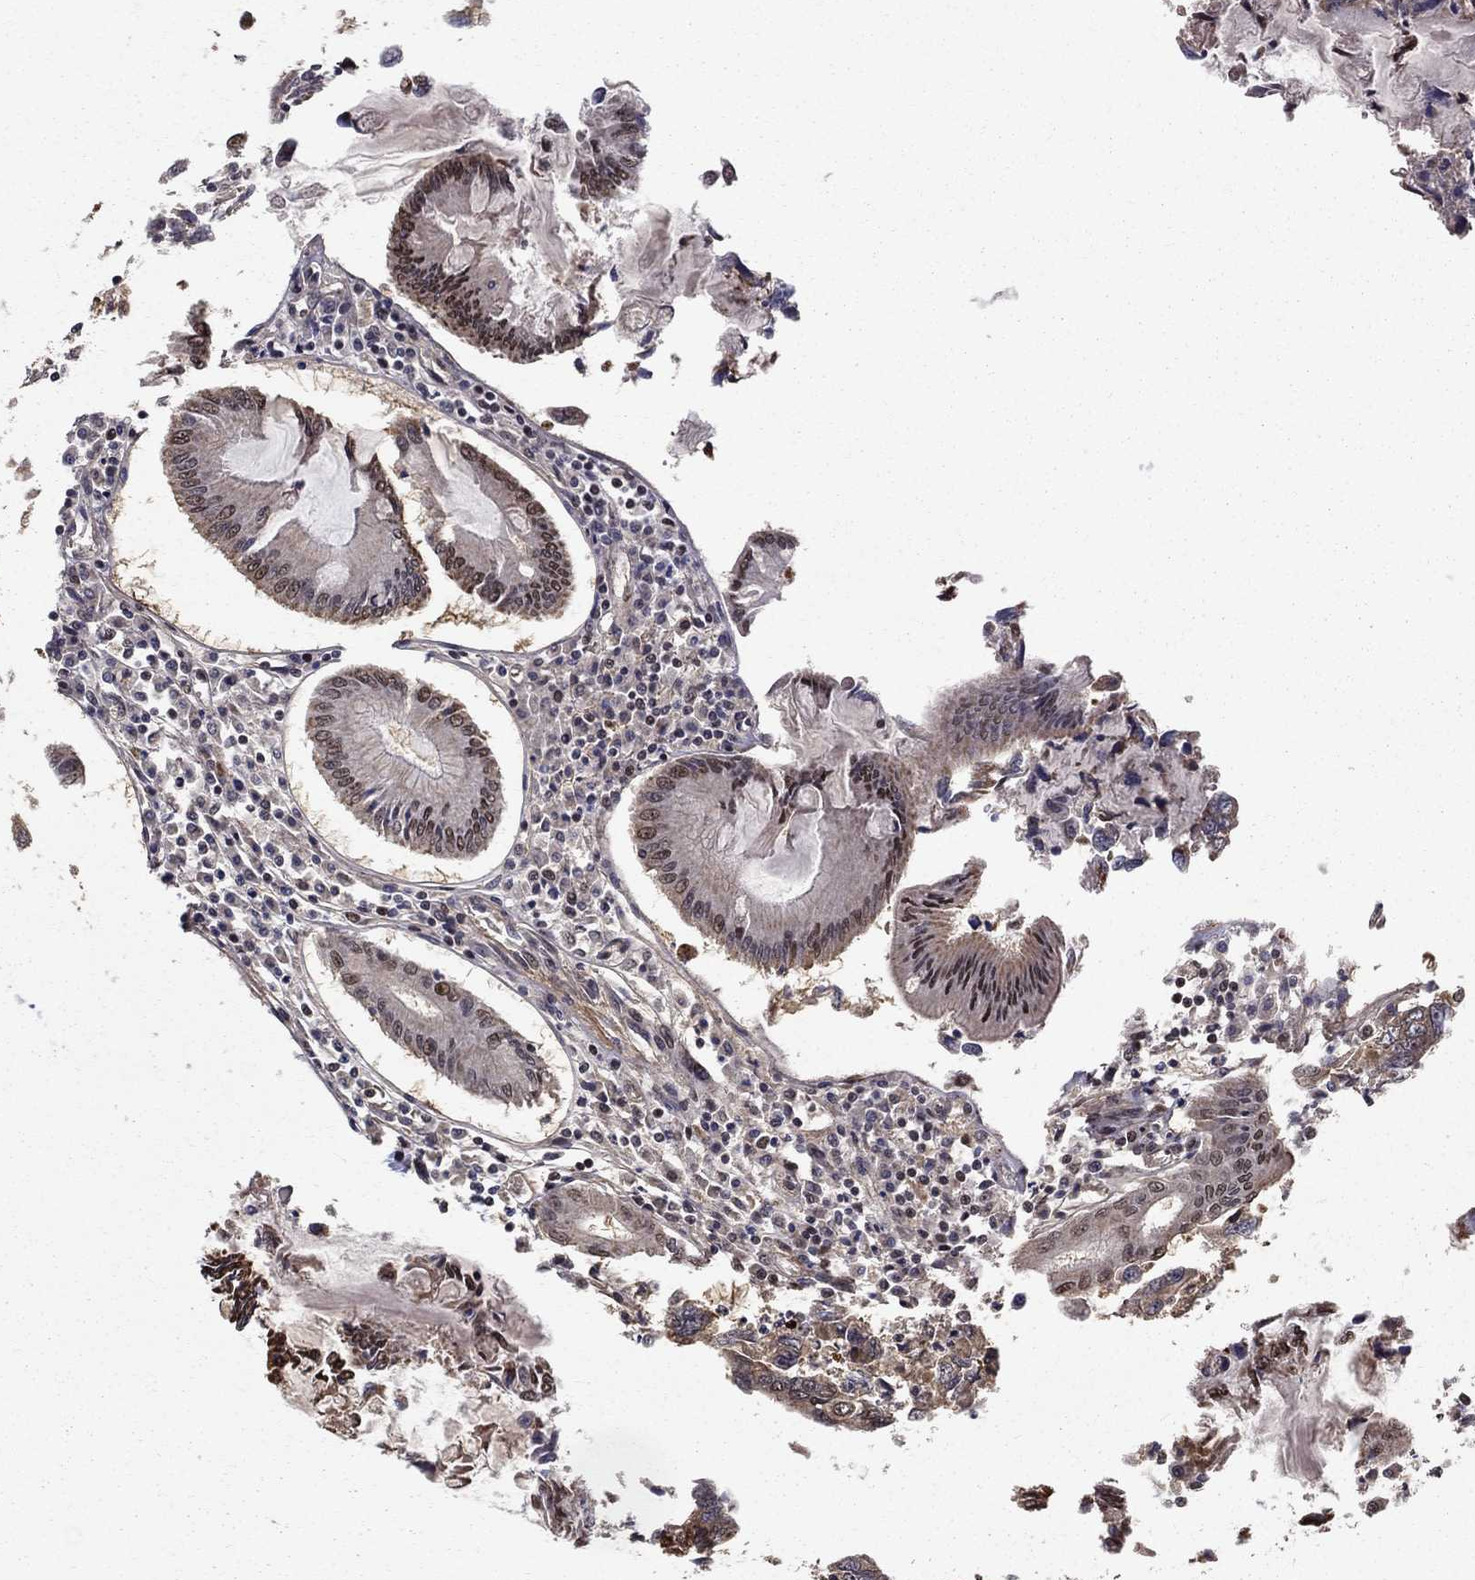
{"staining": {"intensity": "moderate", "quantity": "<25%", "location": "cytoplasmic/membranous"}, "tissue": "colorectal cancer", "cell_type": "Tumor cells", "image_type": "cancer", "snomed": [{"axis": "morphology", "description": "Adenocarcinoma, NOS"}, {"axis": "topography", "description": "Colon"}], "caption": "Protein analysis of colorectal cancer (adenocarcinoma) tissue exhibits moderate cytoplasmic/membranous expression in approximately <25% of tumor cells.", "gene": "ACOT13", "patient": {"sex": "female", "age": 65}}